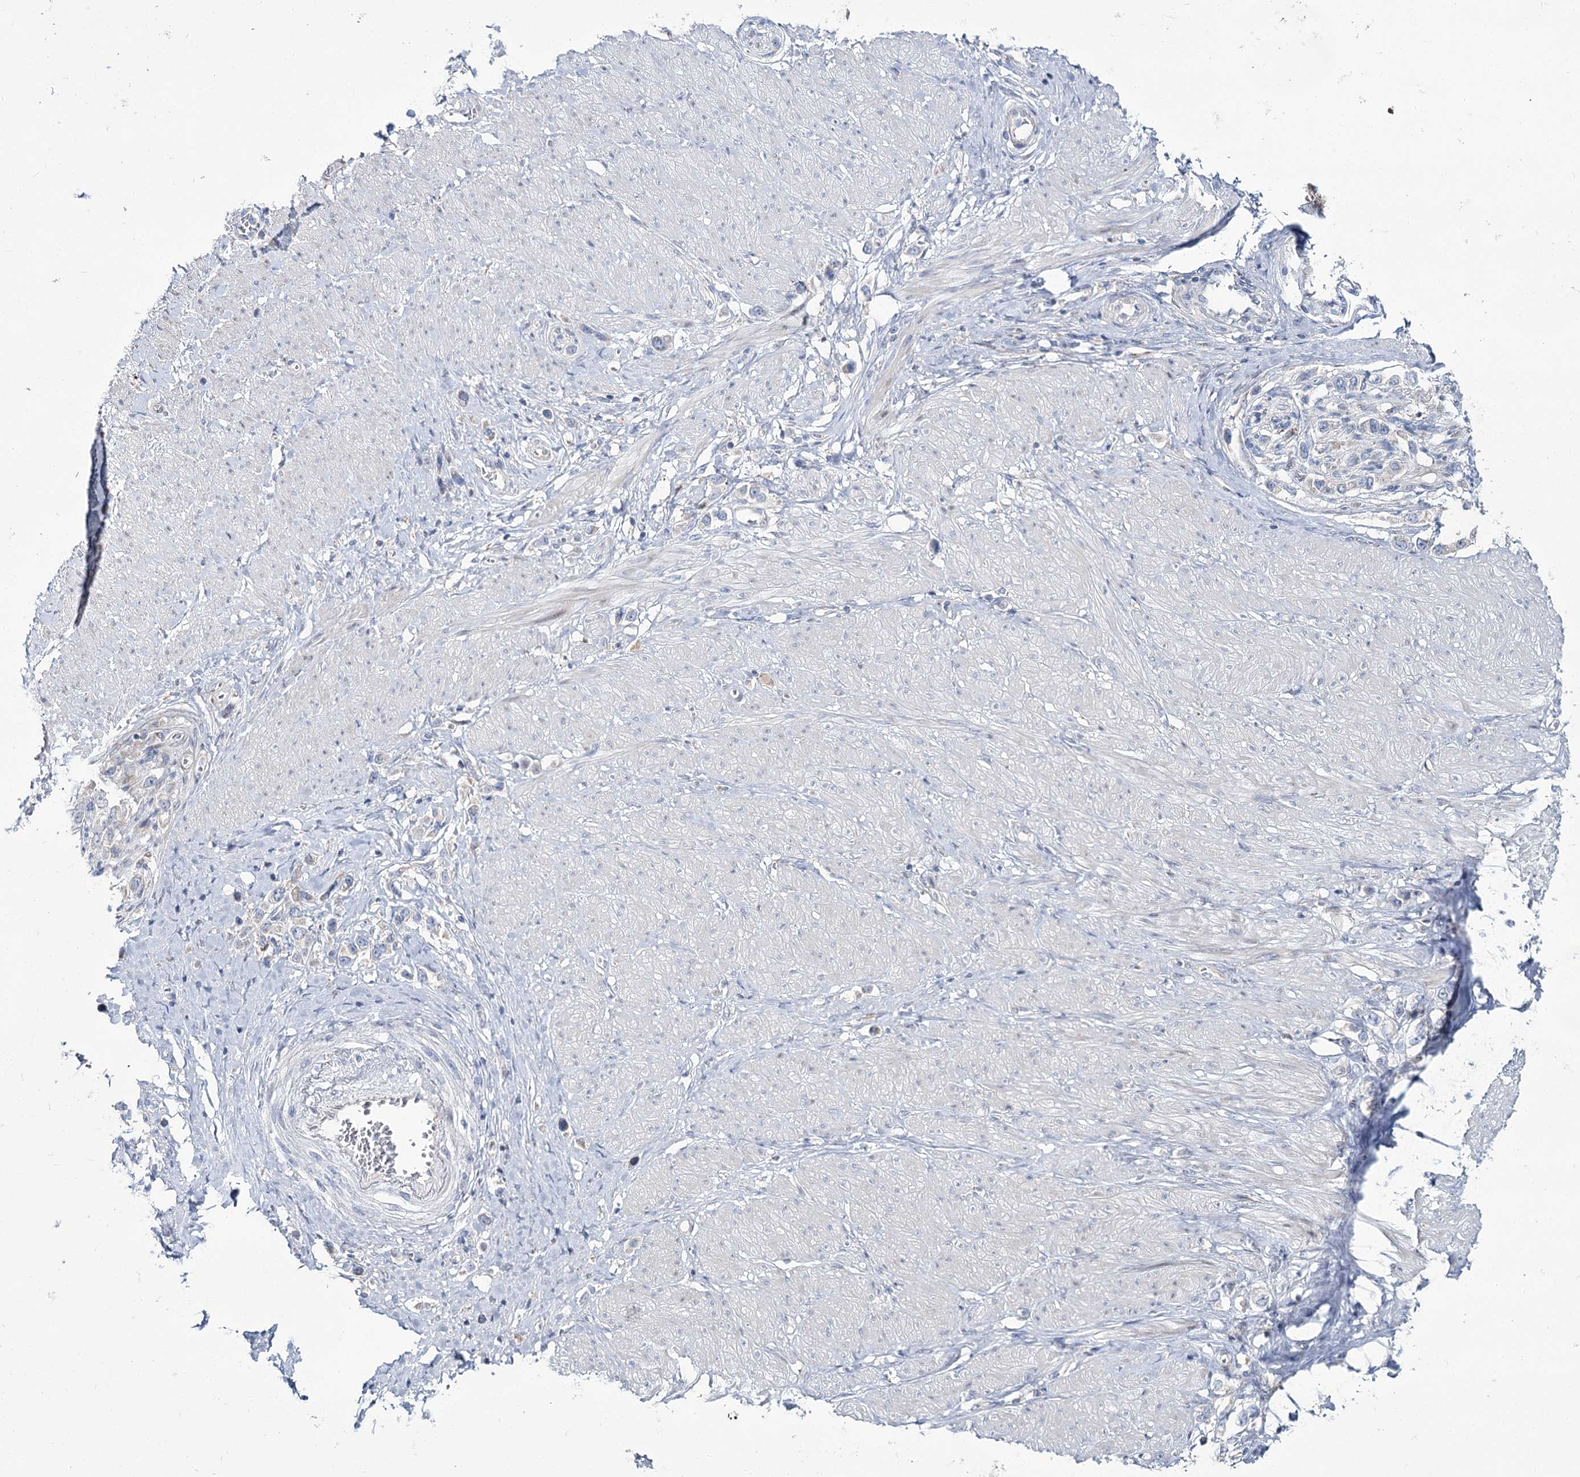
{"staining": {"intensity": "negative", "quantity": "none", "location": "none"}, "tissue": "stomach cancer", "cell_type": "Tumor cells", "image_type": "cancer", "snomed": [{"axis": "morphology", "description": "Adenocarcinoma, NOS"}, {"axis": "topography", "description": "Stomach"}], "caption": "Tumor cells are negative for brown protein staining in stomach adenocarcinoma. (Brightfield microscopy of DAB (3,3'-diaminobenzidine) immunohistochemistry at high magnification).", "gene": "CPLANE1", "patient": {"sex": "female", "age": 65}}